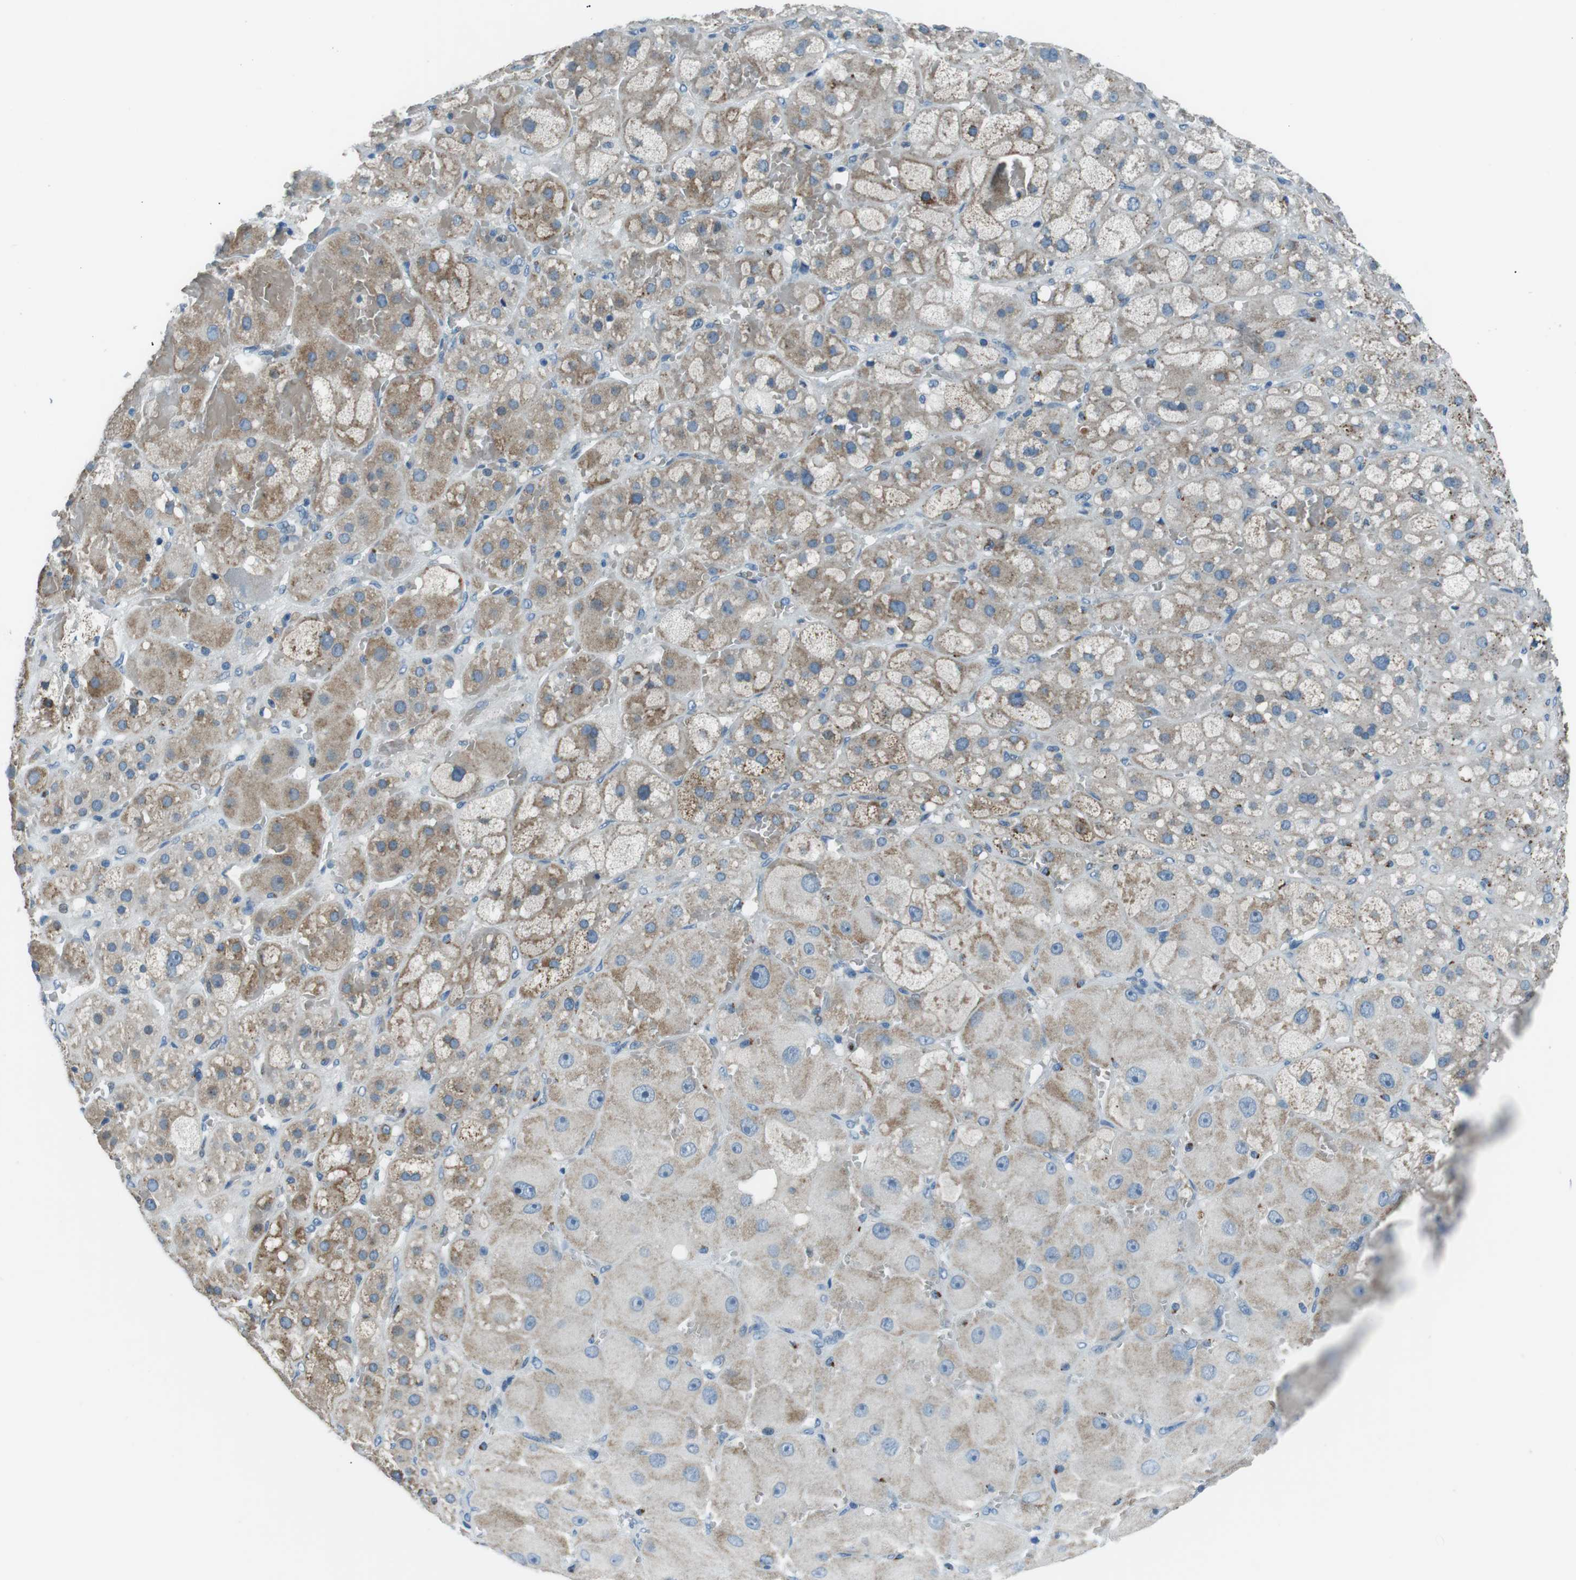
{"staining": {"intensity": "moderate", "quantity": ">75%", "location": "cytoplasmic/membranous"}, "tissue": "adrenal gland", "cell_type": "Glandular cells", "image_type": "normal", "snomed": [{"axis": "morphology", "description": "Normal tissue, NOS"}, {"axis": "topography", "description": "Adrenal gland"}], "caption": "An immunohistochemistry (IHC) micrograph of benign tissue is shown. Protein staining in brown shows moderate cytoplasmic/membranous positivity in adrenal gland within glandular cells.", "gene": "ST6GAL1", "patient": {"sex": "female", "age": 47}}